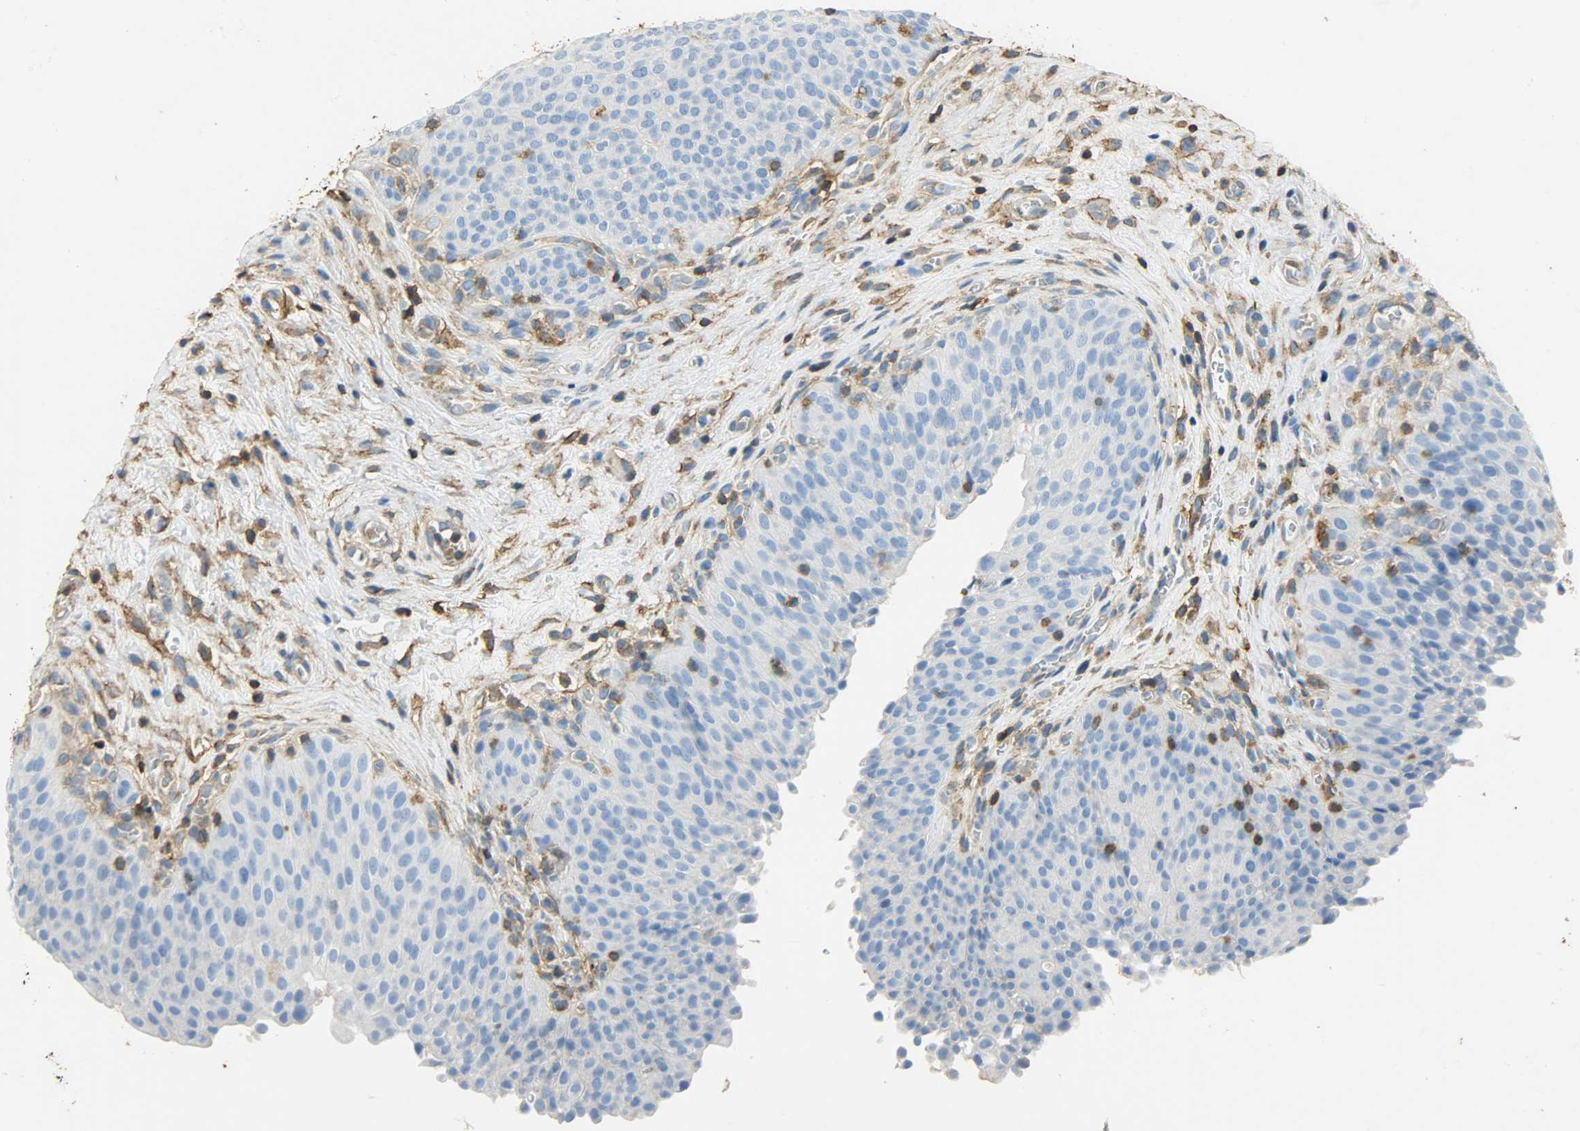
{"staining": {"intensity": "negative", "quantity": "none", "location": "none"}, "tissue": "urinary bladder", "cell_type": "Urothelial cells", "image_type": "normal", "snomed": [{"axis": "morphology", "description": "Normal tissue, NOS"}, {"axis": "morphology", "description": "Dysplasia, NOS"}, {"axis": "topography", "description": "Urinary bladder"}], "caption": "High power microscopy histopathology image of an immunohistochemistry image of normal urinary bladder, revealing no significant positivity in urothelial cells.", "gene": "ANXA6", "patient": {"sex": "male", "age": 35}}